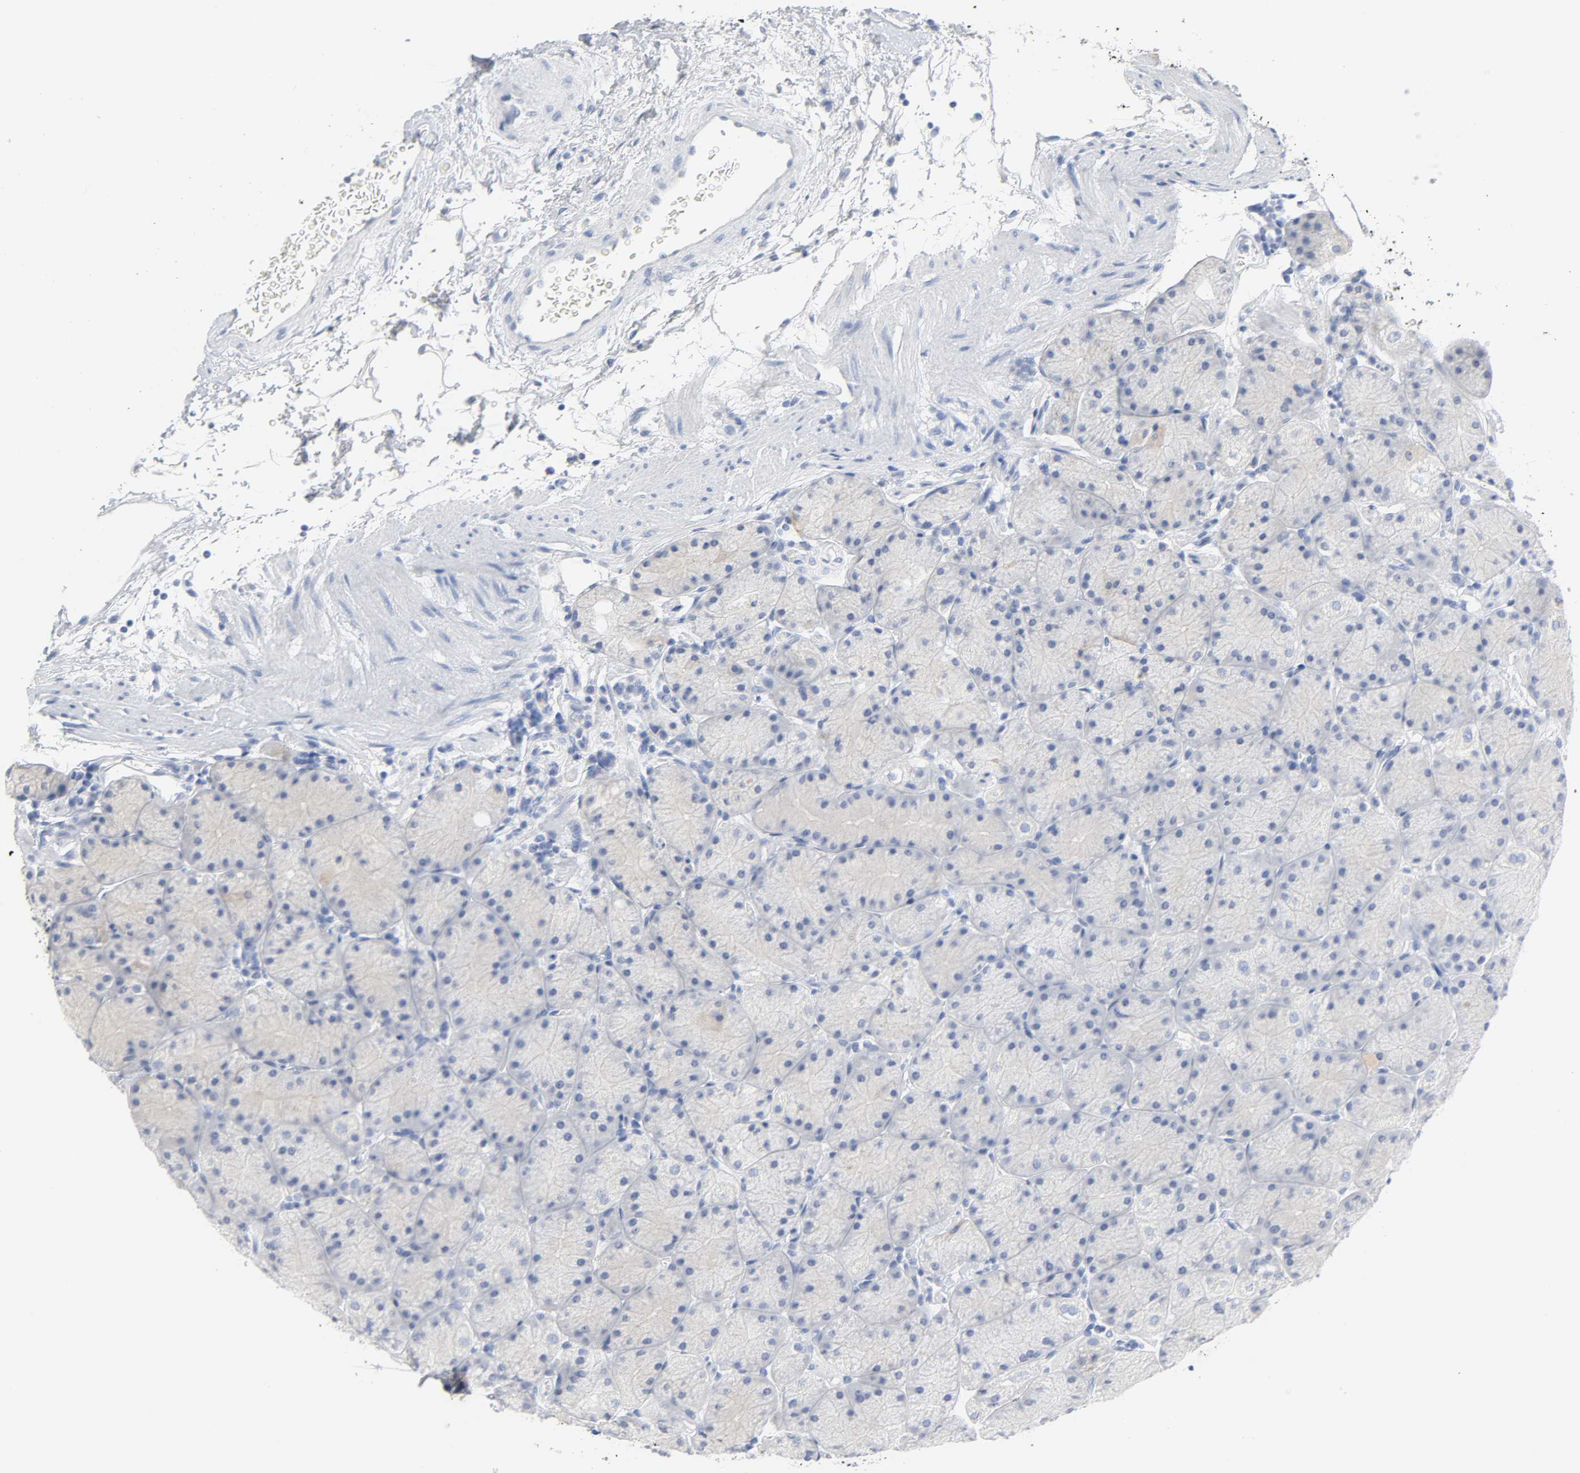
{"staining": {"intensity": "negative", "quantity": "none", "location": "none"}, "tissue": "stomach", "cell_type": "Glandular cells", "image_type": "normal", "snomed": [{"axis": "morphology", "description": "Normal tissue, NOS"}, {"axis": "topography", "description": "Stomach, upper"}, {"axis": "topography", "description": "Stomach"}], "caption": "Immunohistochemistry (IHC) photomicrograph of normal stomach: stomach stained with DAB reveals no significant protein positivity in glandular cells. Brightfield microscopy of immunohistochemistry stained with DAB (brown) and hematoxylin (blue), captured at high magnification.", "gene": "ACP3", "patient": {"sex": "male", "age": 76}}